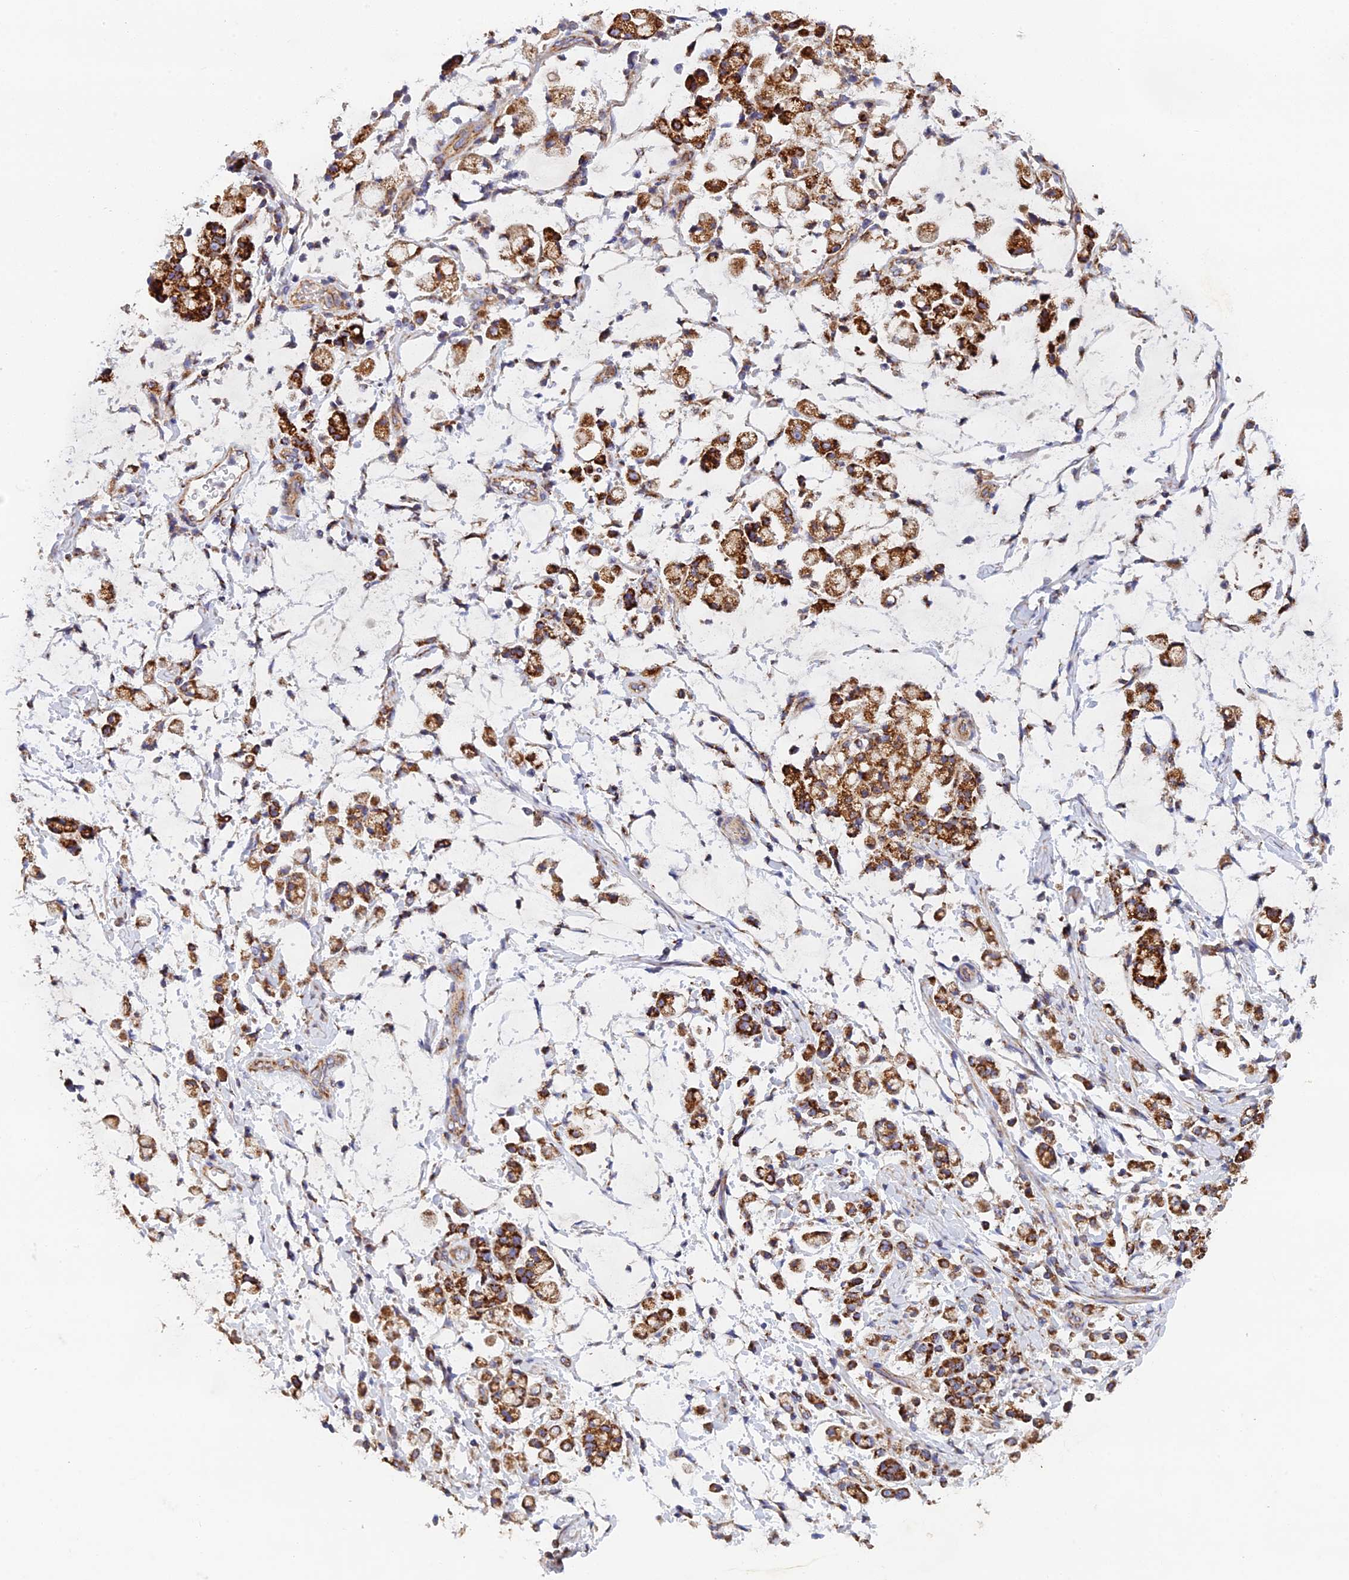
{"staining": {"intensity": "strong", "quantity": ">75%", "location": "cytoplasmic/membranous"}, "tissue": "stomach cancer", "cell_type": "Tumor cells", "image_type": "cancer", "snomed": [{"axis": "morphology", "description": "Adenocarcinoma, NOS"}, {"axis": "topography", "description": "Stomach"}], "caption": "This image reveals stomach adenocarcinoma stained with immunohistochemistry (IHC) to label a protein in brown. The cytoplasmic/membranous of tumor cells show strong positivity for the protein. Nuclei are counter-stained blue.", "gene": "MRPS9", "patient": {"sex": "female", "age": 60}}